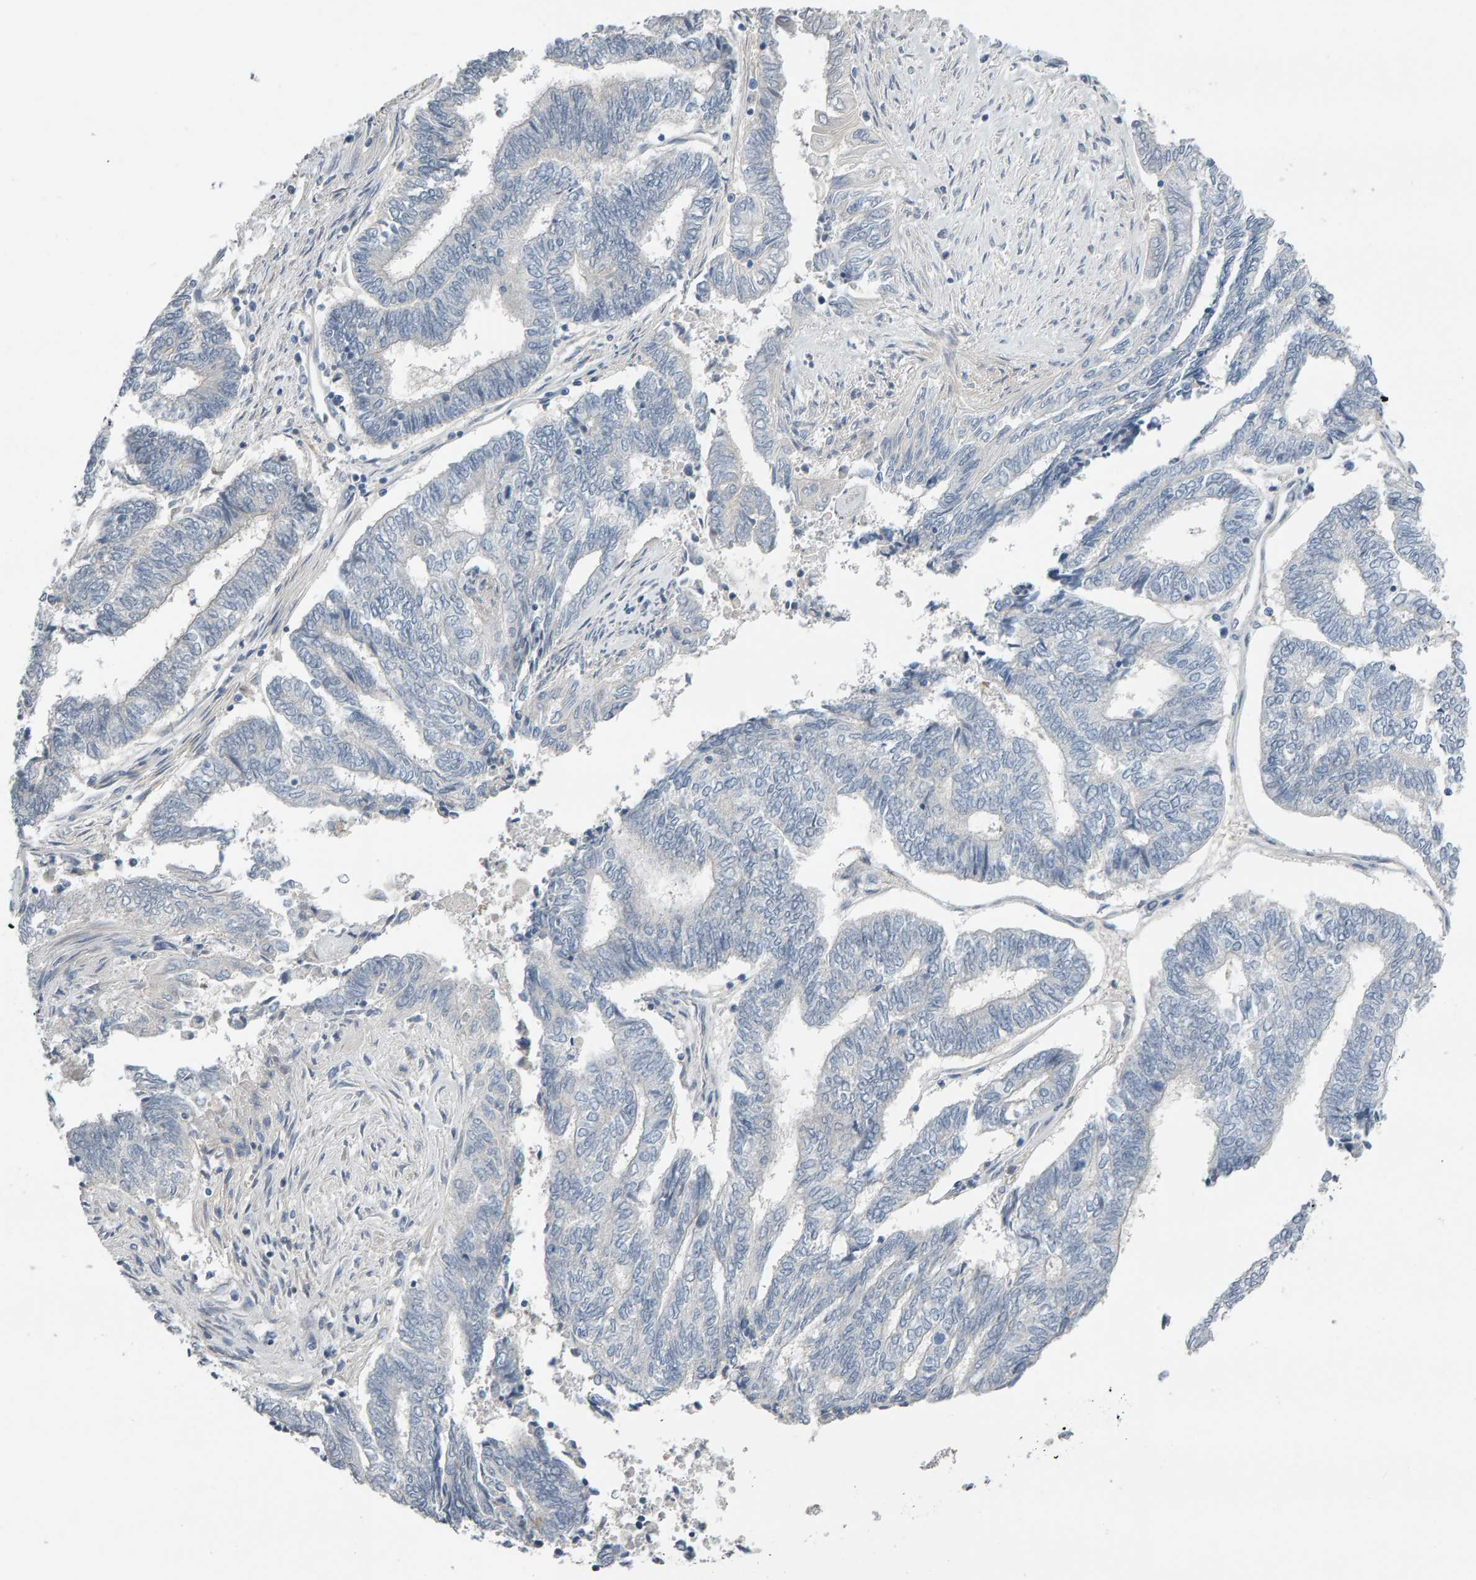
{"staining": {"intensity": "negative", "quantity": "none", "location": "none"}, "tissue": "endometrial cancer", "cell_type": "Tumor cells", "image_type": "cancer", "snomed": [{"axis": "morphology", "description": "Adenocarcinoma, NOS"}, {"axis": "topography", "description": "Uterus"}, {"axis": "topography", "description": "Endometrium"}], "caption": "The image shows no significant positivity in tumor cells of adenocarcinoma (endometrial).", "gene": "GFUS", "patient": {"sex": "female", "age": 70}}